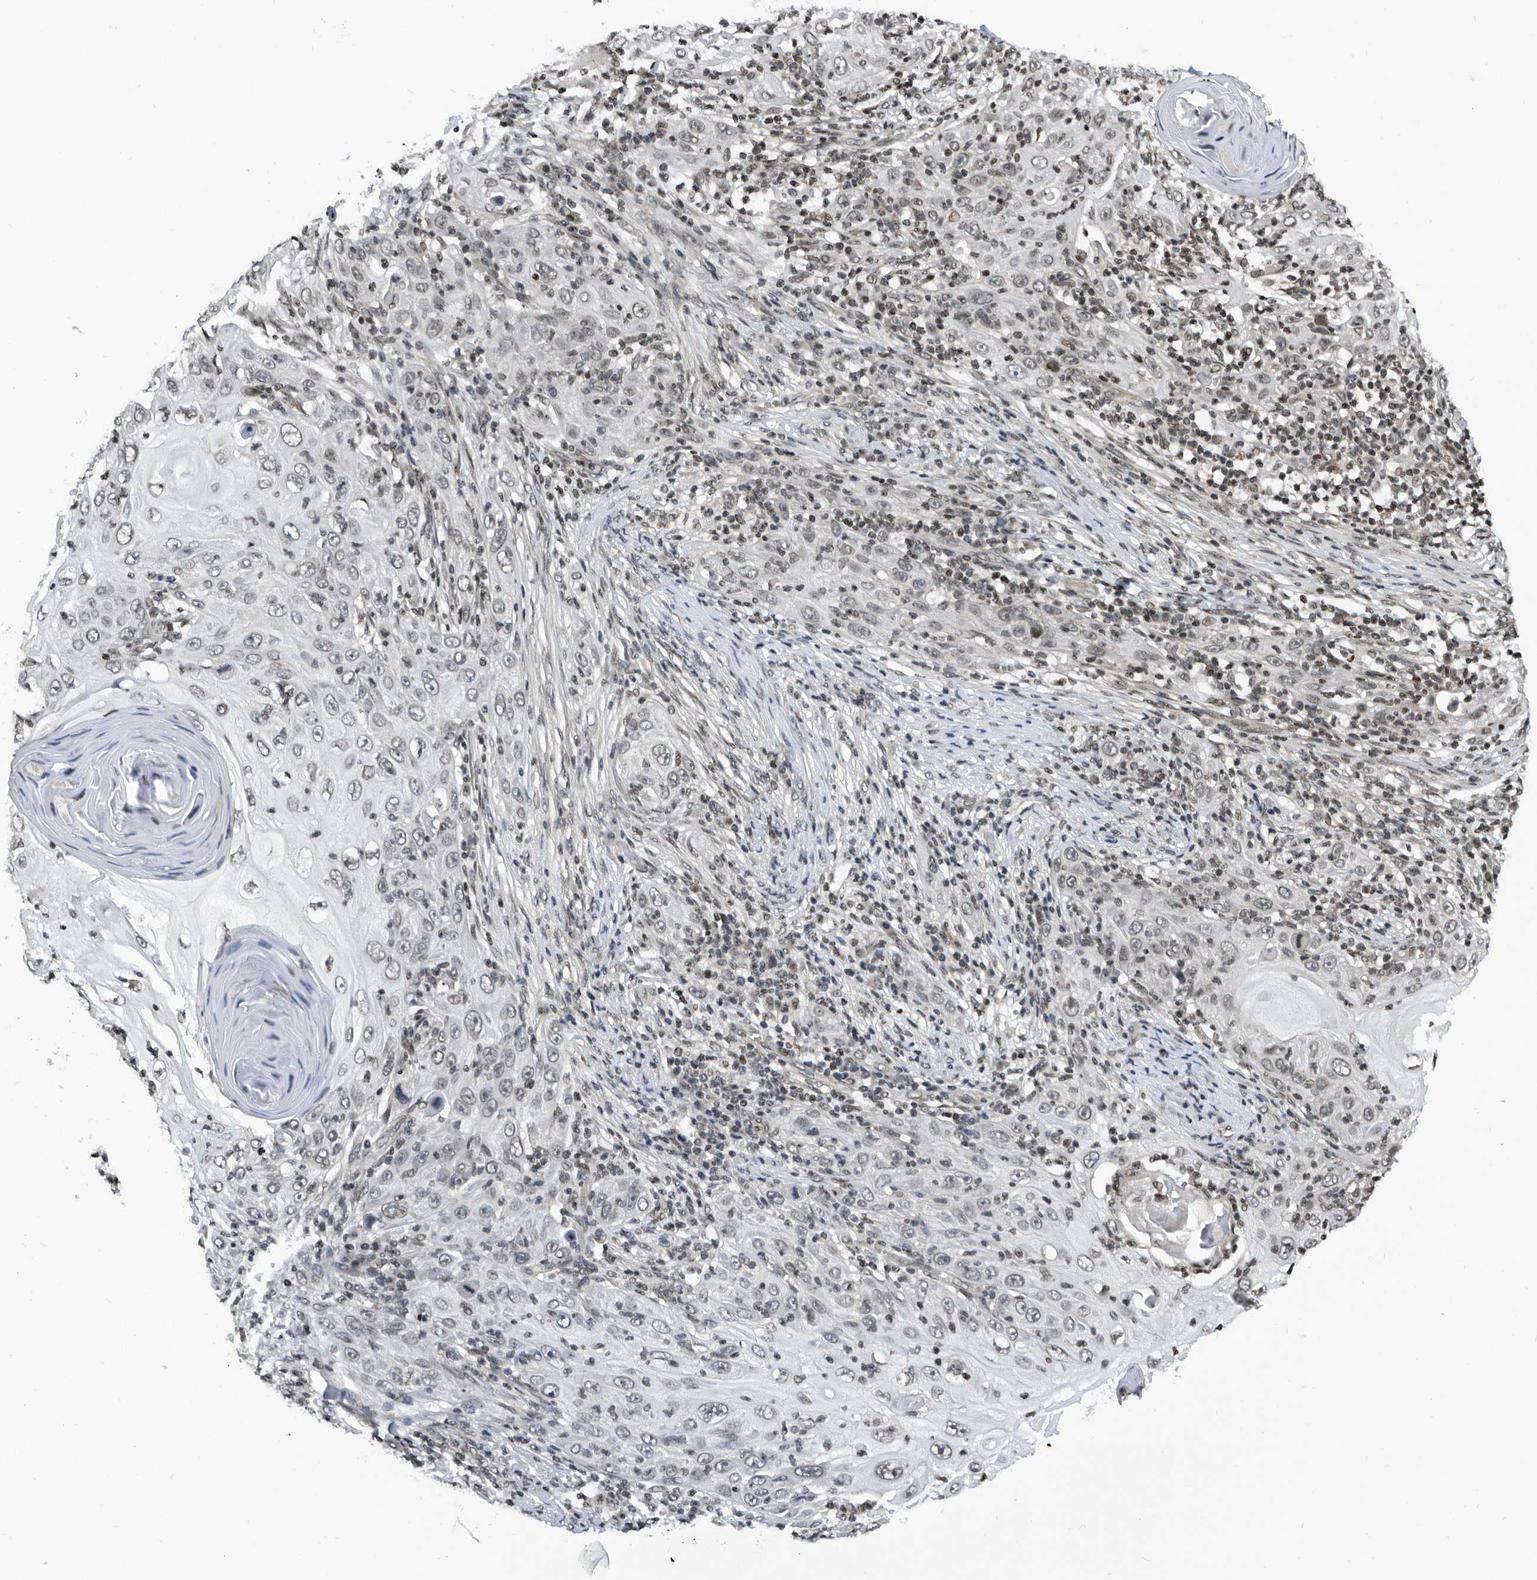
{"staining": {"intensity": "negative", "quantity": "none", "location": "none"}, "tissue": "skin cancer", "cell_type": "Tumor cells", "image_type": "cancer", "snomed": [{"axis": "morphology", "description": "Squamous cell carcinoma, NOS"}, {"axis": "topography", "description": "Skin"}], "caption": "Tumor cells are negative for brown protein staining in skin squamous cell carcinoma.", "gene": "SNRNP48", "patient": {"sex": "female", "age": 88}}